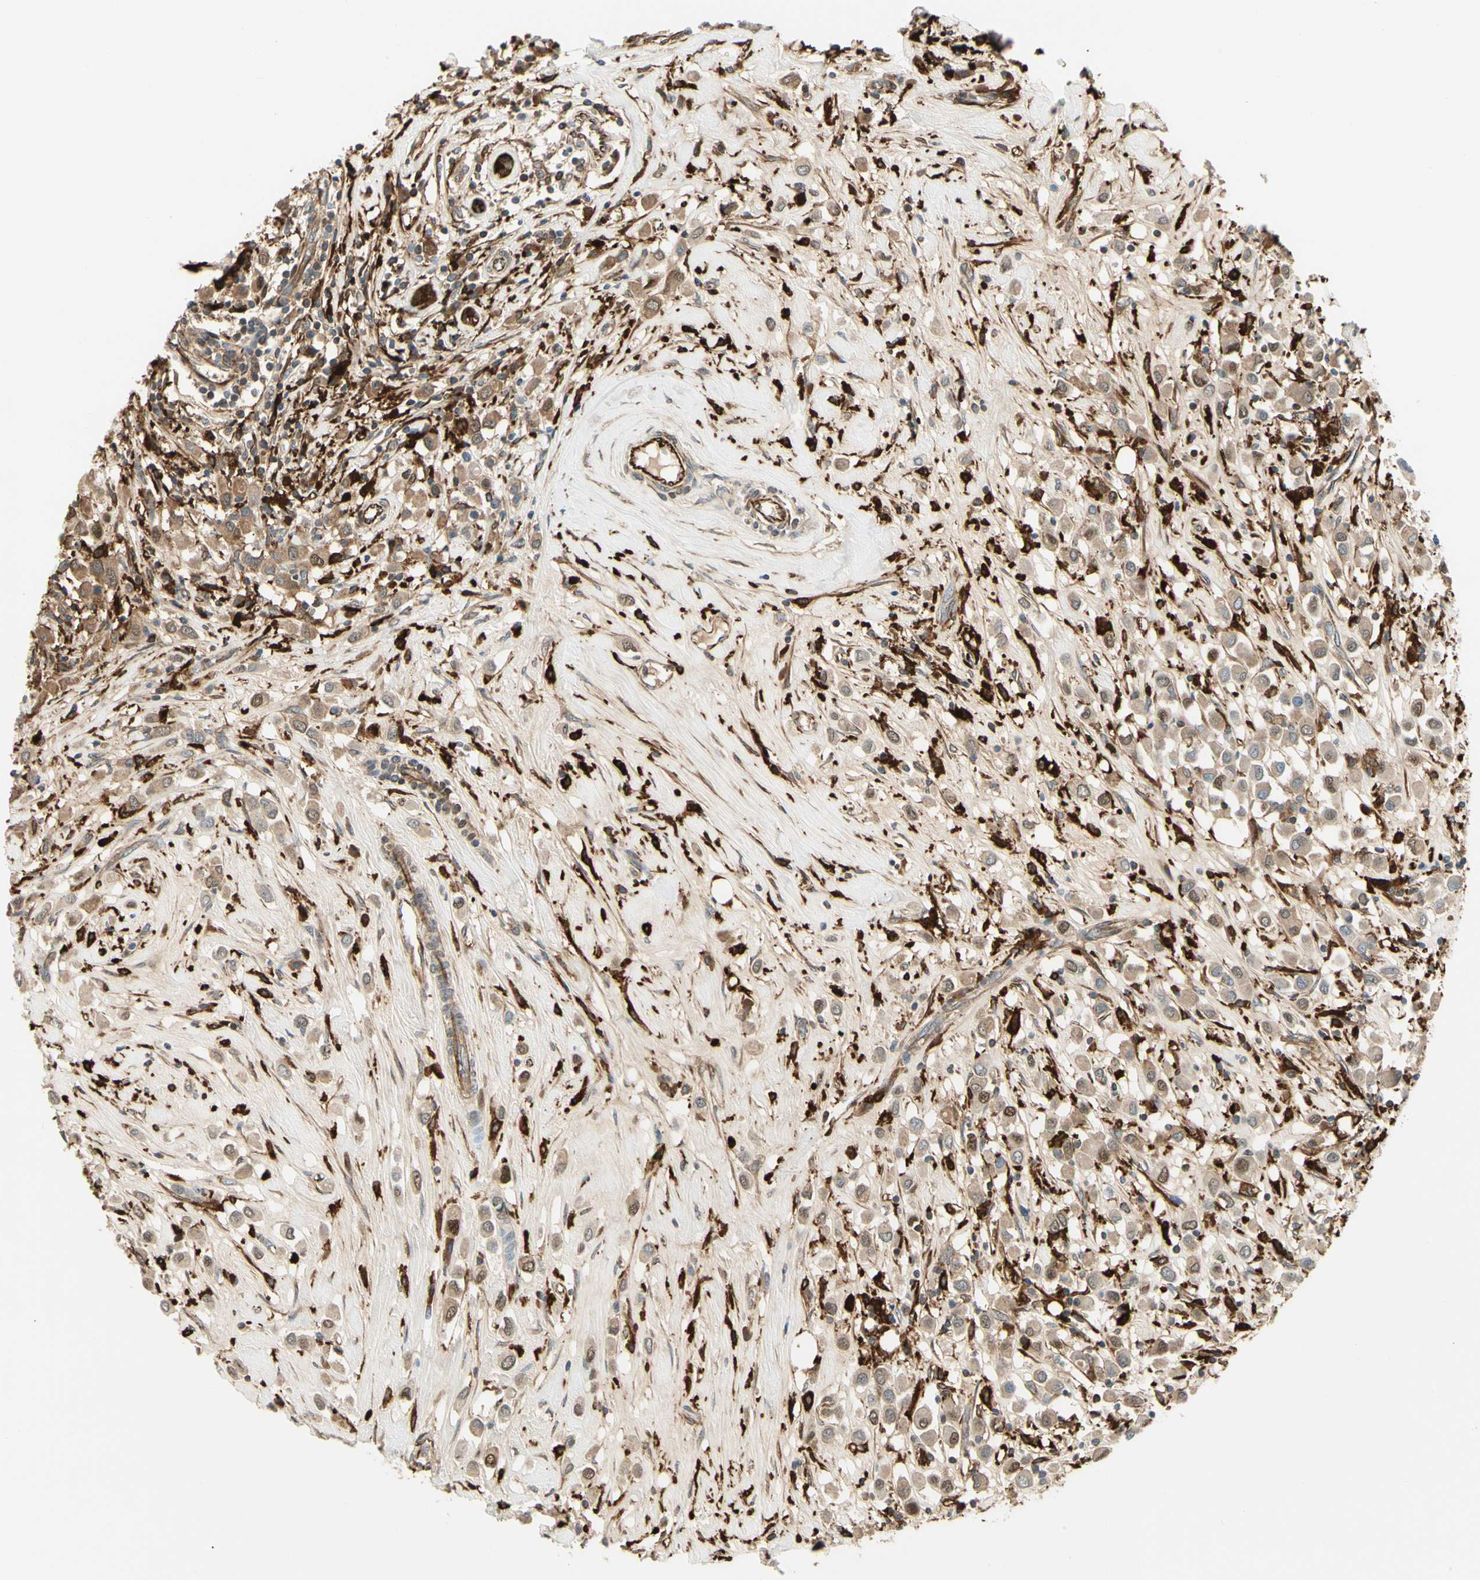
{"staining": {"intensity": "weak", "quantity": "25%-75%", "location": "cytoplasmic/membranous"}, "tissue": "breast cancer", "cell_type": "Tumor cells", "image_type": "cancer", "snomed": [{"axis": "morphology", "description": "Duct carcinoma"}, {"axis": "topography", "description": "Breast"}], "caption": "Brown immunohistochemical staining in human breast cancer (invasive ductal carcinoma) shows weak cytoplasmic/membranous expression in approximately 25%-75% of tumor cells.", "gene": "FTH1", "patient": {"sex": "female", "age": 61}}